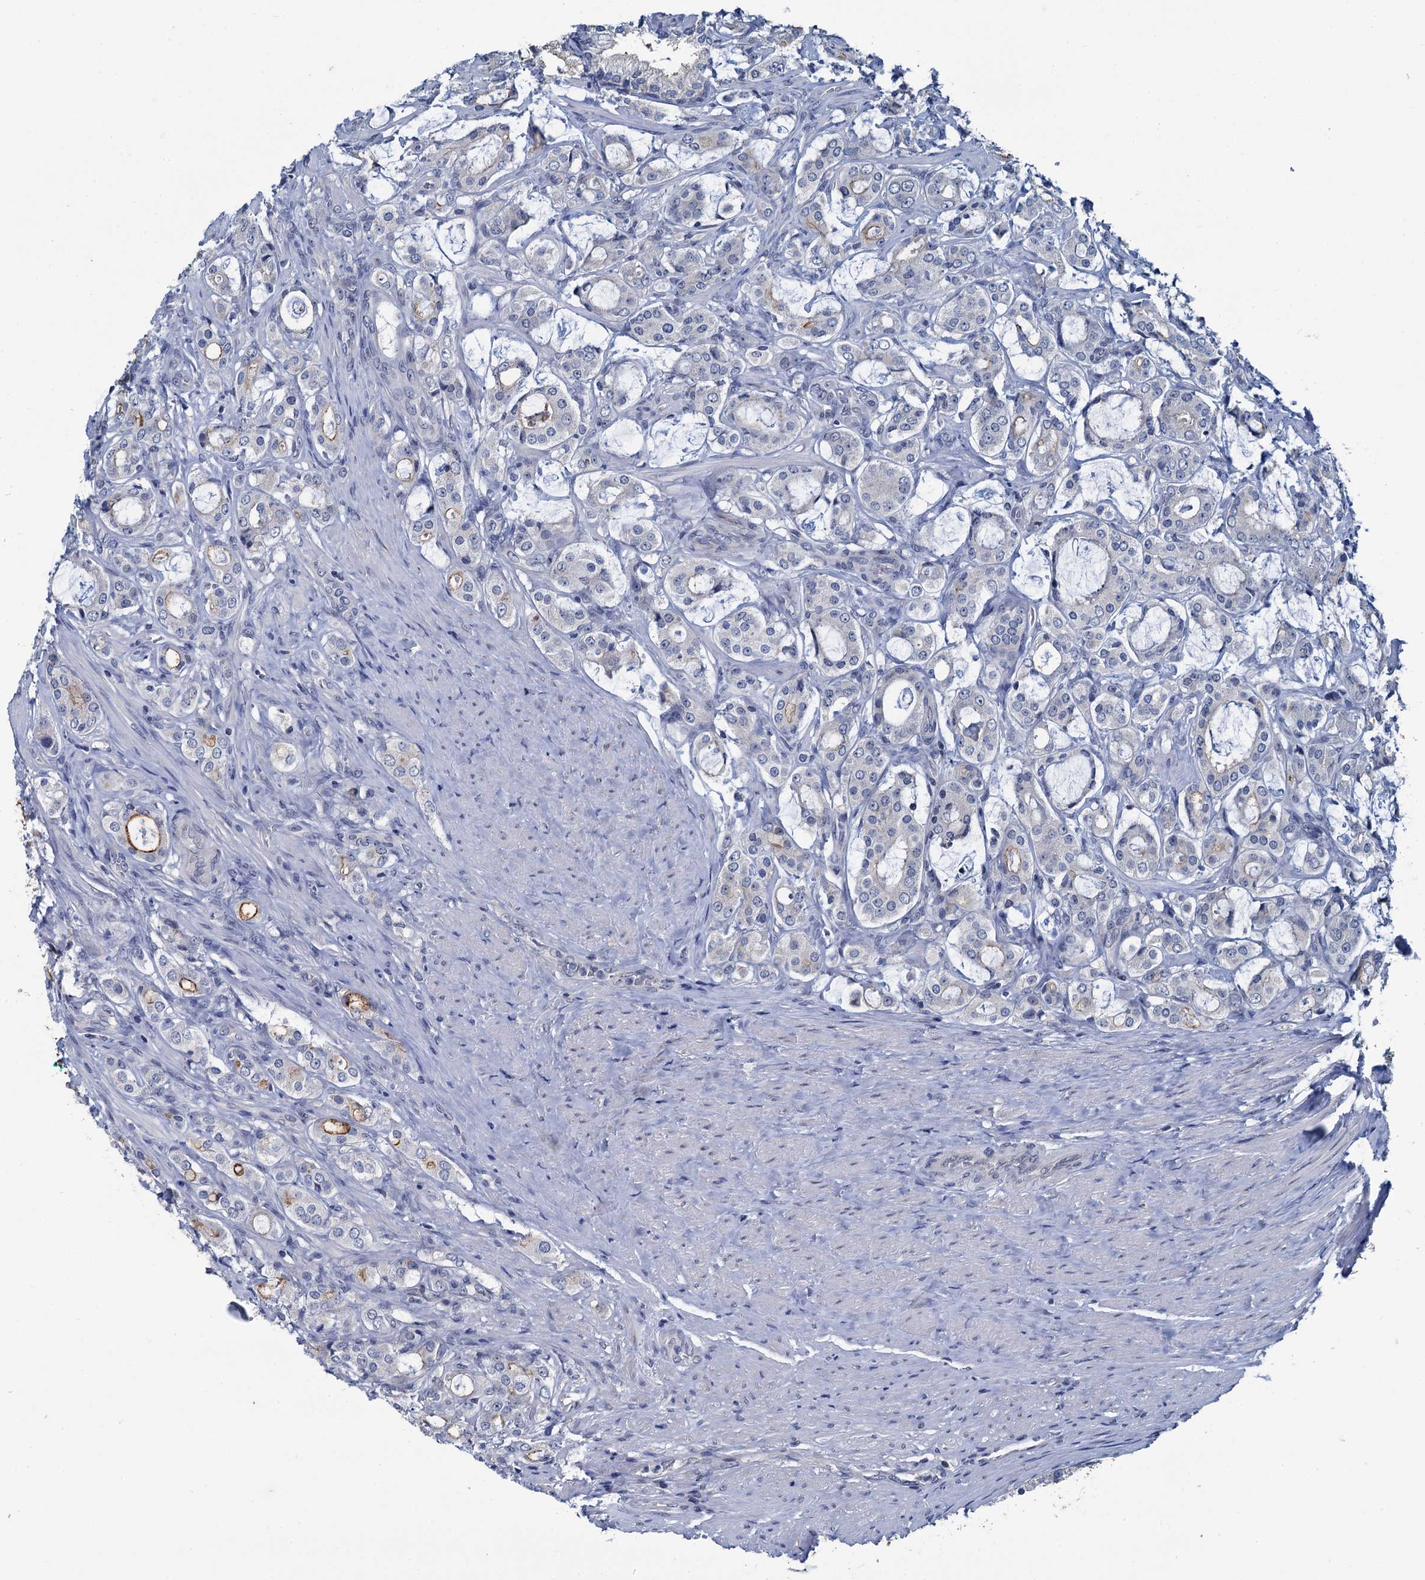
{"staining": {"intensity": "negative", "quantity": "none", "location": "none"}, "tissue": "prostate cancer", "cell_type": "Tumor cells", "image_type": "cancer", "snomed": [{"axis": "morphology", "description": "Adenocarcinoma, High grade"}, {"axis": "topography", "description": "Prostate"}], "caption": "This is a photomicrograph of IHC staining of prostate cancer, which shows no expression in tumor cells.", "gene": "MIOX", "patient": {"sex": "male", "age": 63}}